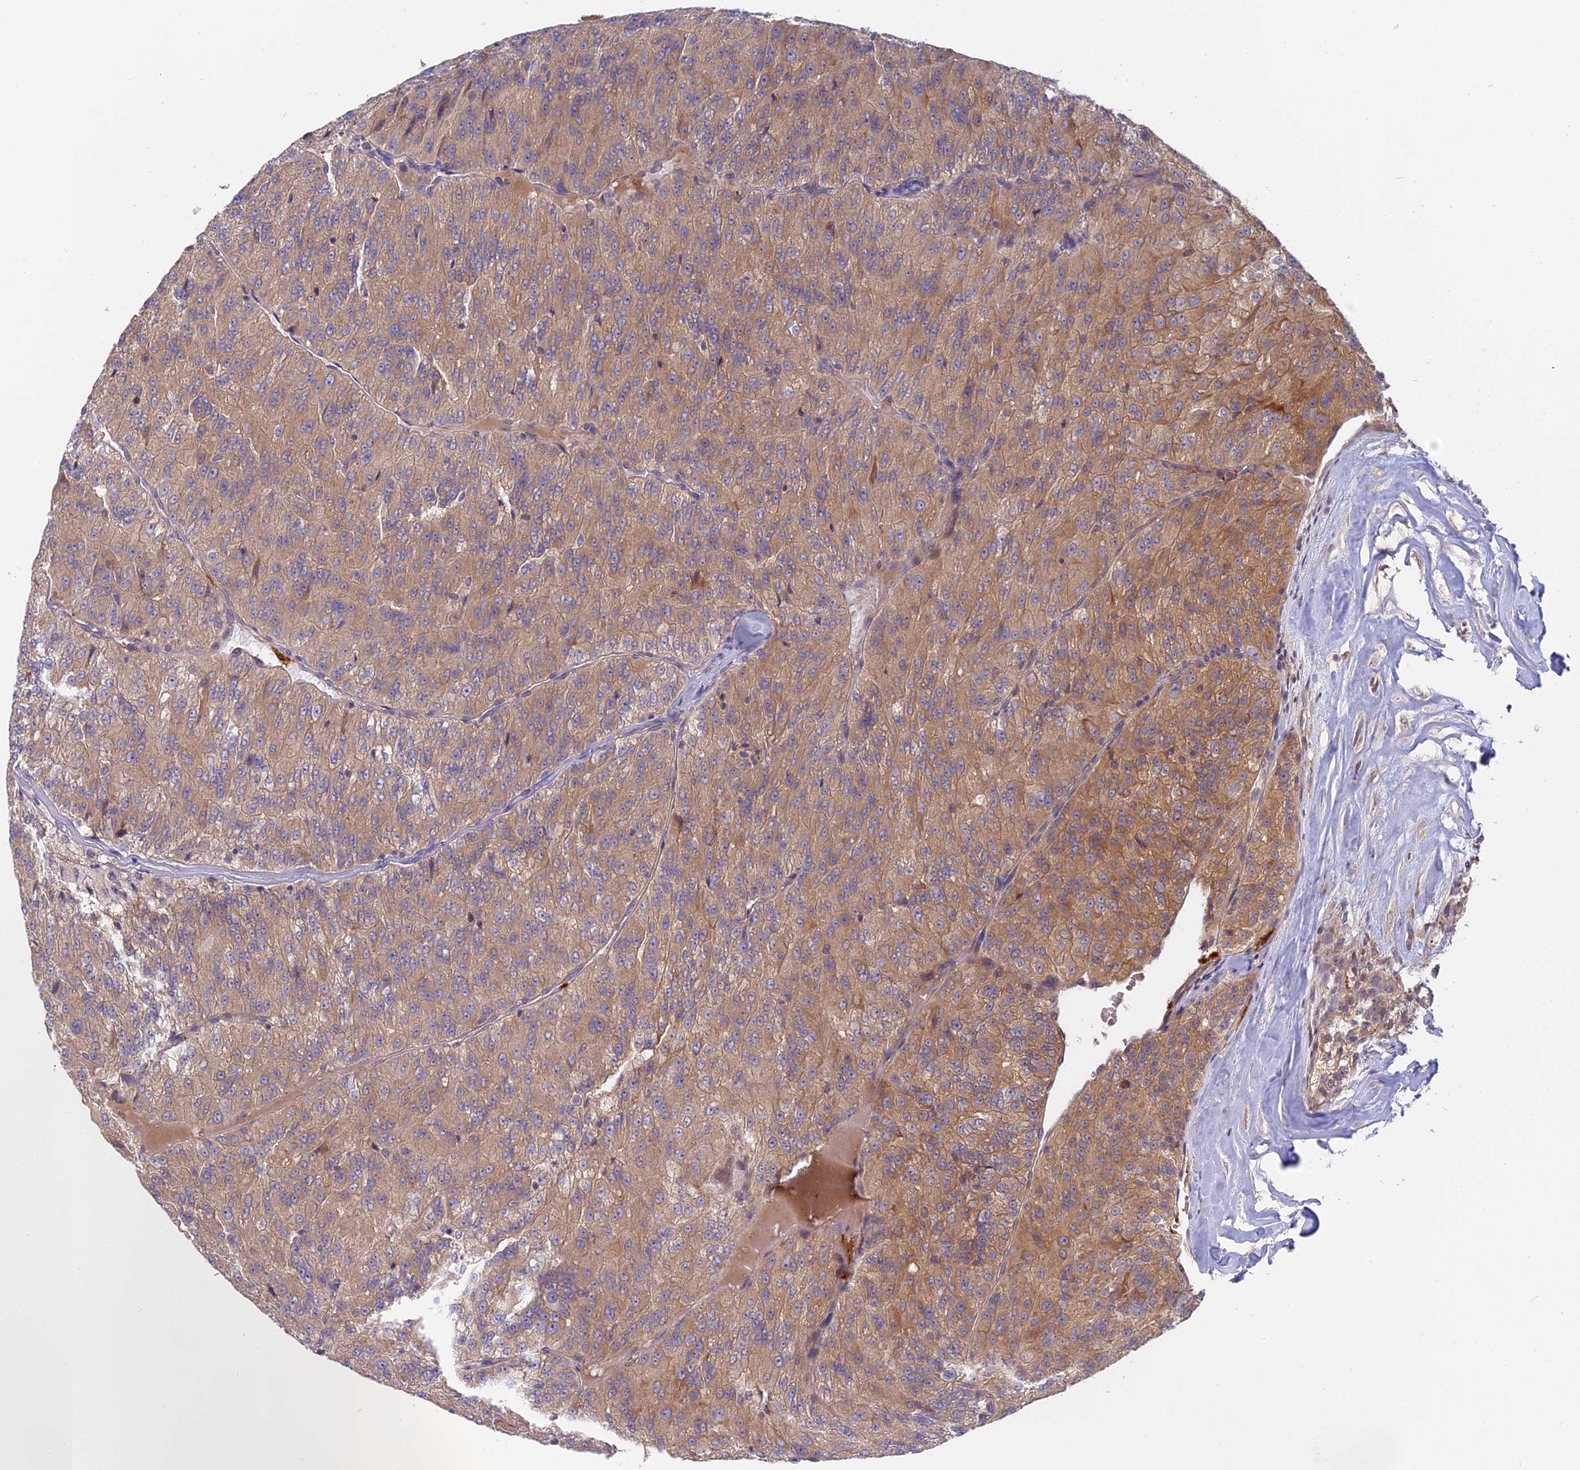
{"staining": {"intensity": "moderate", "quantity": ">75%", "location": "cytoplasmic/membranous"}, "tissue": "renal cancer", "cell_type": "Tumor cells", "image_type": "cancer", "snomed": [{"axis": "morphology", "description": "Adenocarcinoma, NOS"}, {"axis": "topography", "description": "Kidney"}], "caption": "Adenocarcinoma (renal) stained for a protein (brown) displays moderate cytoplasmic/membranous positive staining in approximately >75% of tumor cells.", "gene": "IL21R", "patient": {"sex": "female", "age": 63}}